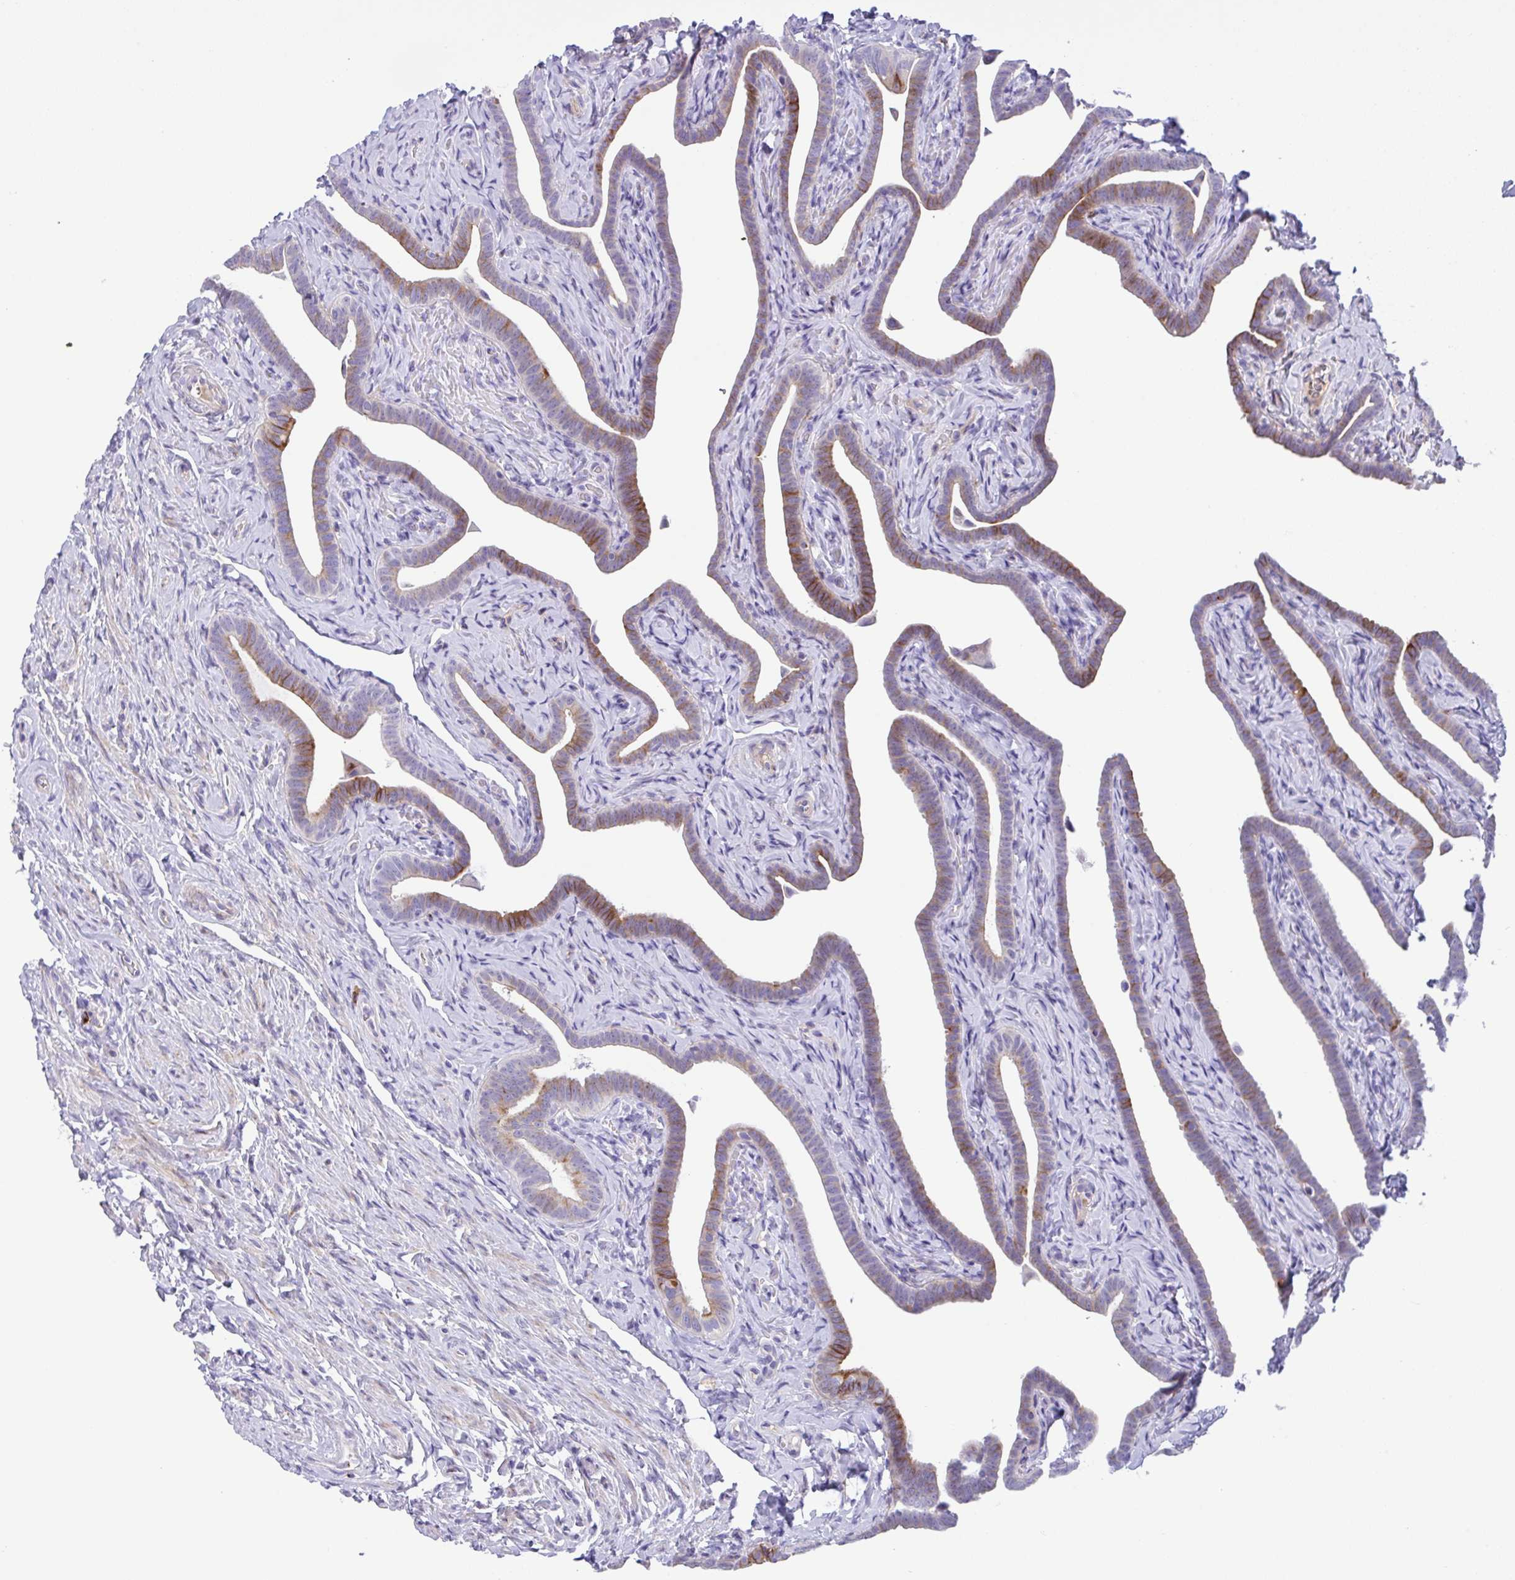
{"staining": {"intensity": "strong", "quantity": "25%-75%", "location": "cytoplasmic/membranous"}, "tissue": "fallopian tube", "cell_type": "Glandular cells", "image_type": "normal", "snomed": [{"axis": "morphology", "description": "Normal tissue, NOS"}, {"axis": "topography", "description": "Fallopian tube"}], "caption": "Glandular cells exhibit high levels of strong cytoplasmic/membranous staining in about 25%-75% of cells in benign fallopian tube.", "gene": "FBXL20", "patient": {"sex": "female", "age": 69}}